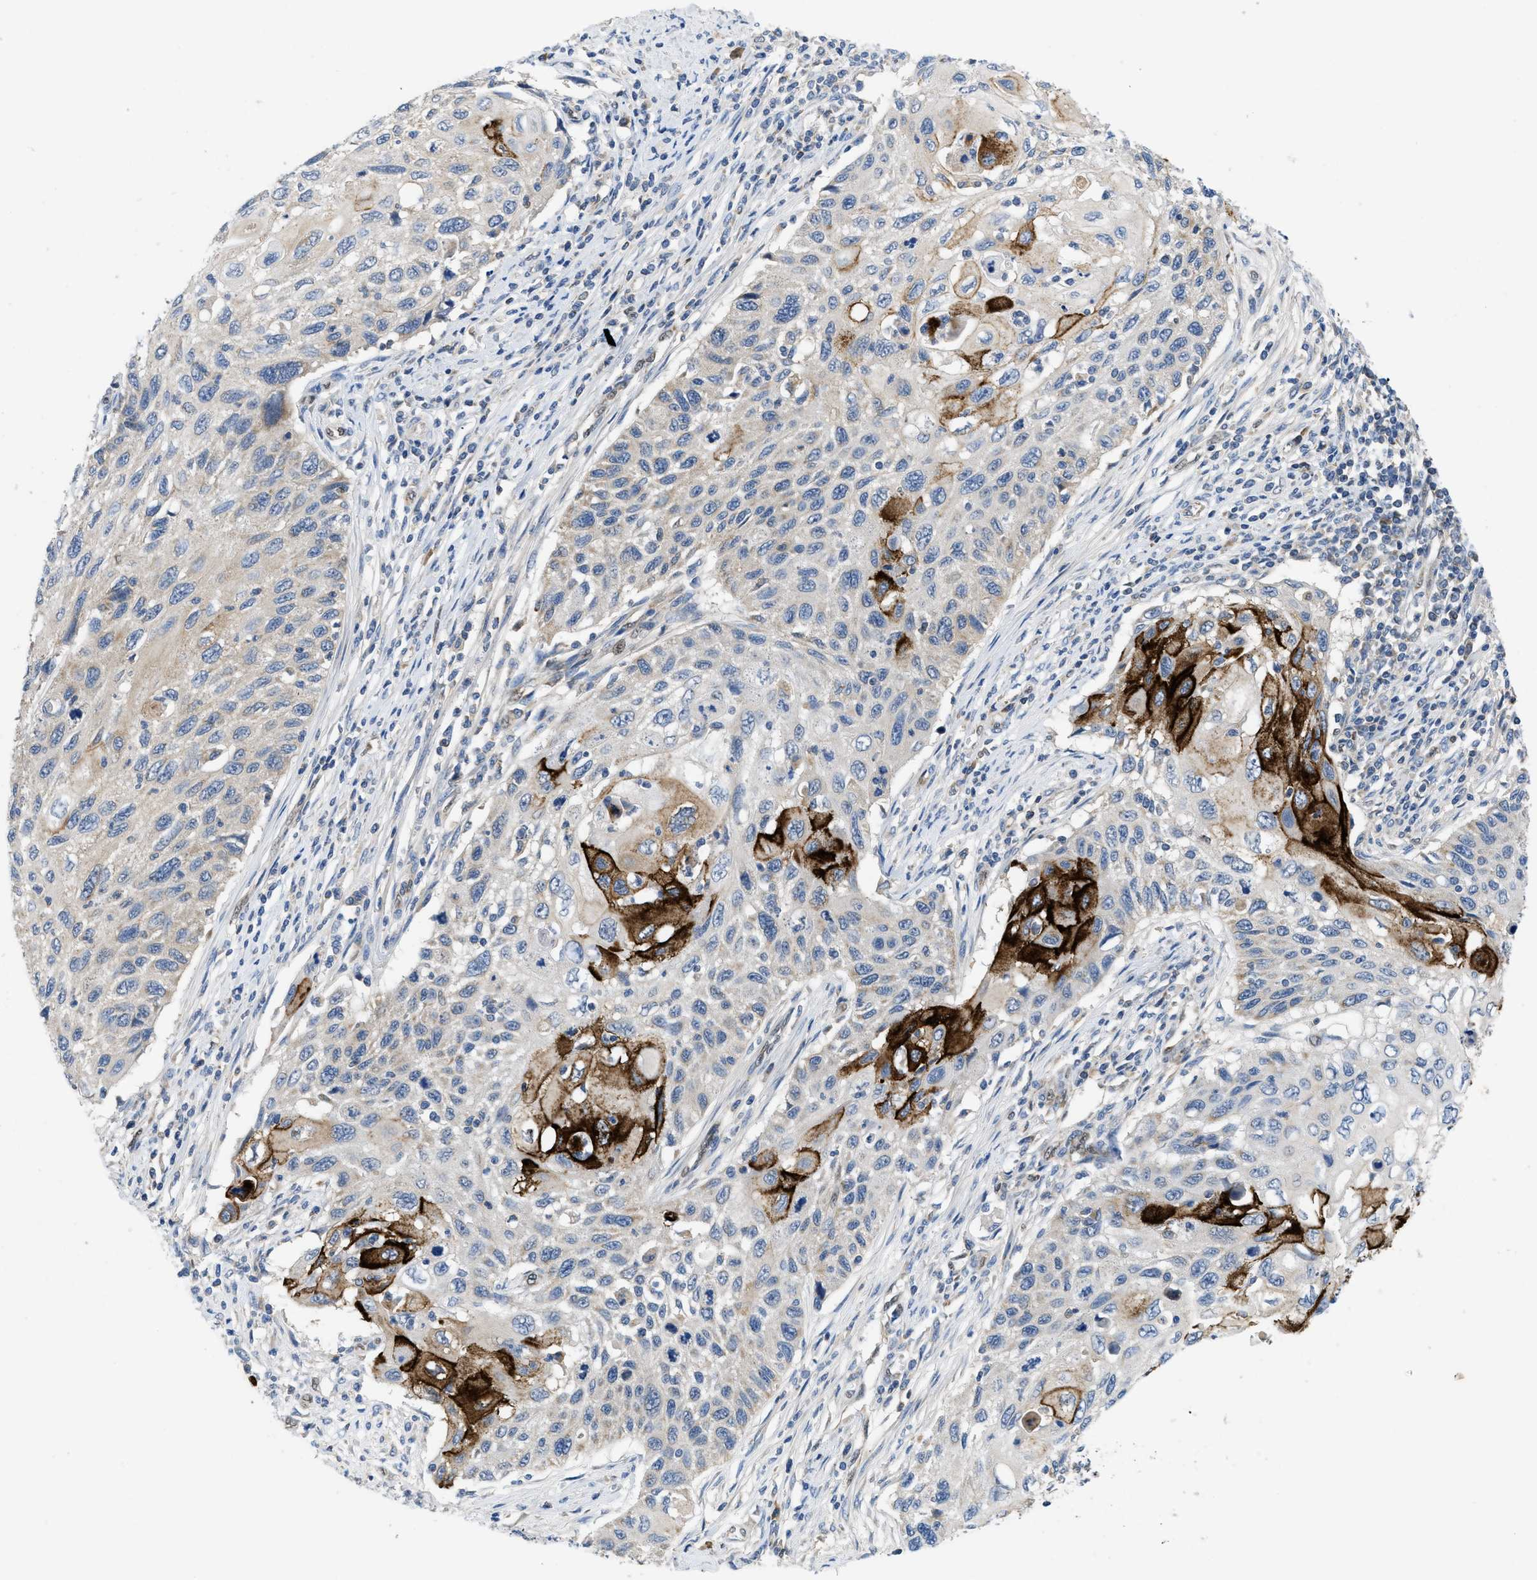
{"staining": {"intensity": "strong", "quantity": "<25%", "location": "cytoplasmic/membranous"}, "tissue": "cervical cancer", "cell_type": "Tumor cells", "image_type": "cancer", "snomed": [{"axis": "morphology", "description": "Squamous cell carcinoma, NOS"}, {"axis": "topography", "description": "Cervix"}], "caption": "Immunohistochemistry (IHC) of cervical squamous cell carcinoma exhibits medium levels of strong cytoplasmic/membranous staining in about <25% of tumor cells.", "gene": "PNKD", "patient": {"sex": "female", "age": 70}}